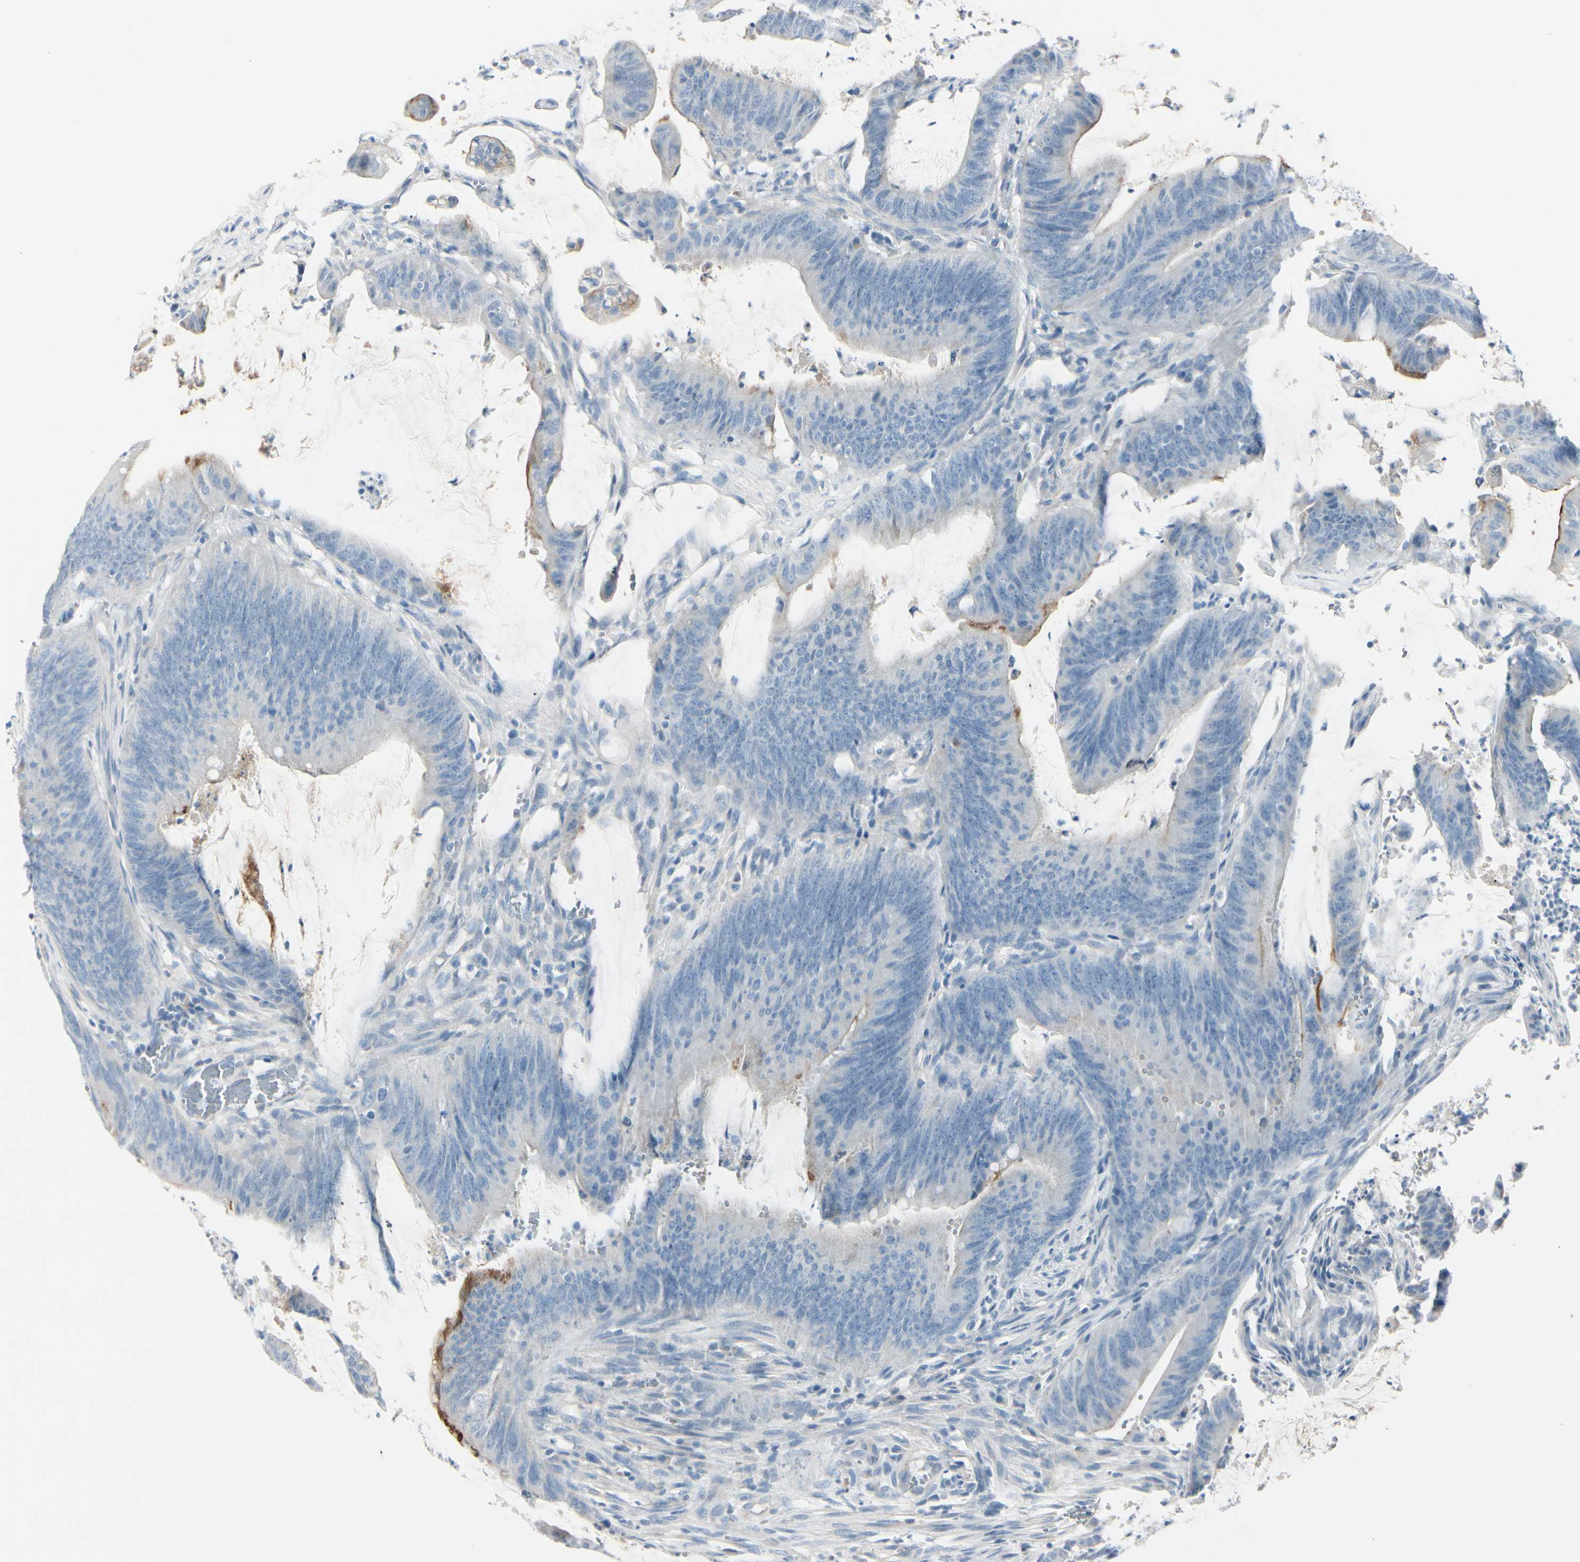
{"staining": {"intensity": "moderate", "quantity": "<25%", "location": "cytoplasmic/membranous"}, "tissue": "colorectal cancer", "cell_type": "Tumor cells", "image_type": "cancer", "snomed": [{"axis": "morphology", "description": "Adenocarcinoma, NOS"}, {"axis": "topography", "description": "Rectum"}], "caption": "Human colorectal cancer stained with a protein marker shows moderate staining in tumor cells.", "gene": "CDHR5", "patient": {"sex": "female", "age": 66}}